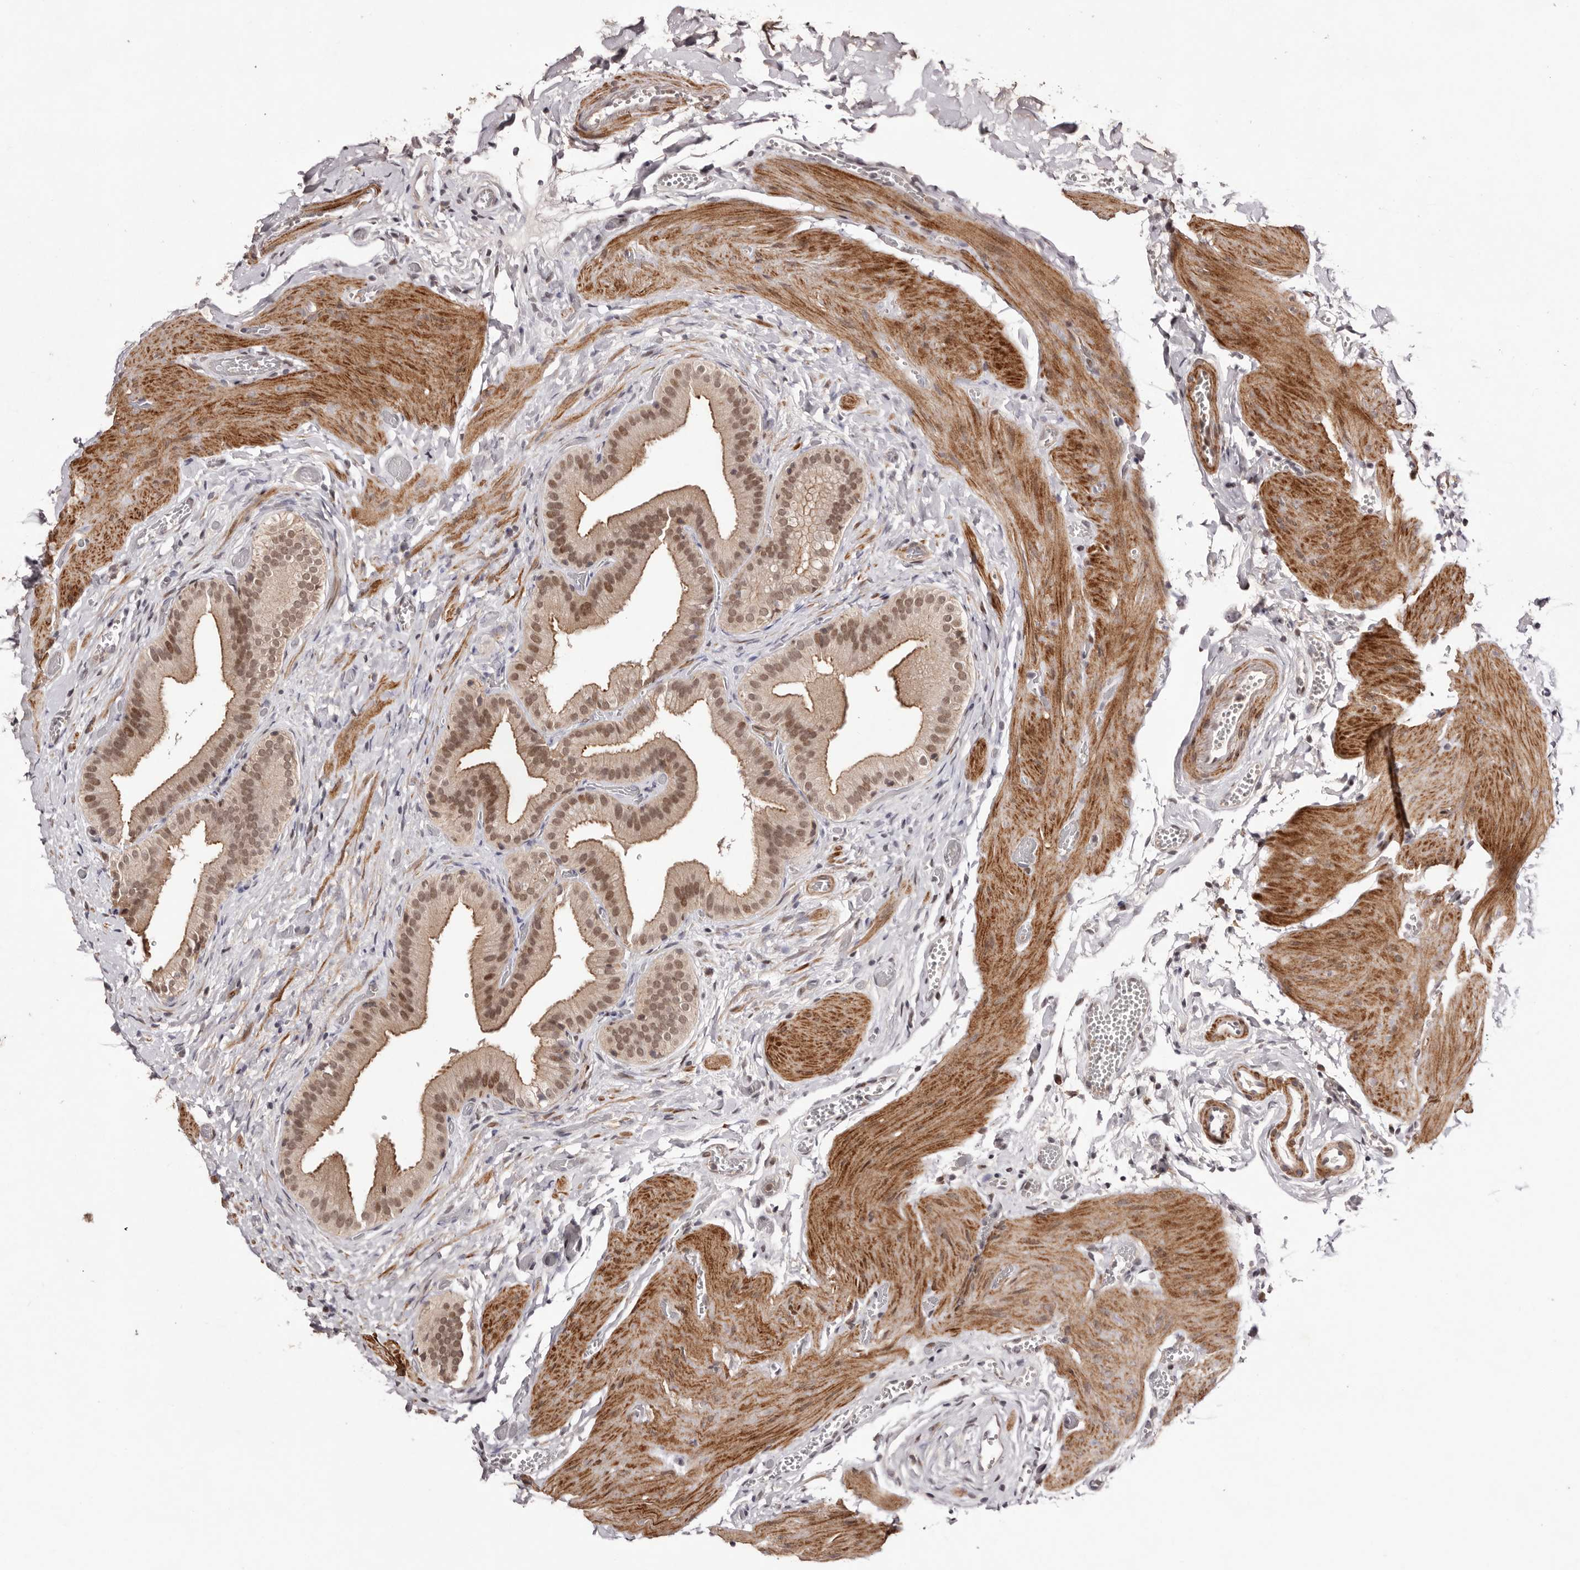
{"staining": {"intensity": "moderate", "quantity": ">75%", "location": "cytoplasmic/membranous,nuclear"}, "tissue": "gallbladder", "cell_type": "Glandular cells", "image_type": "normal", "snomed": [{"axis": "morphology", "description": "Normal tissue, NOS"}, {"axis": "topography", "description": "Gallbladder"}], "caption": "This is a photomicrograph of immunohistochemistry staining of unremarkable gallbladder, which shows moderate positivity in the cytoplasmic/membranous,nuclear of glandular cells.", "gene": "FBXO5", "patient": {"sex": "female", "age": 64}}